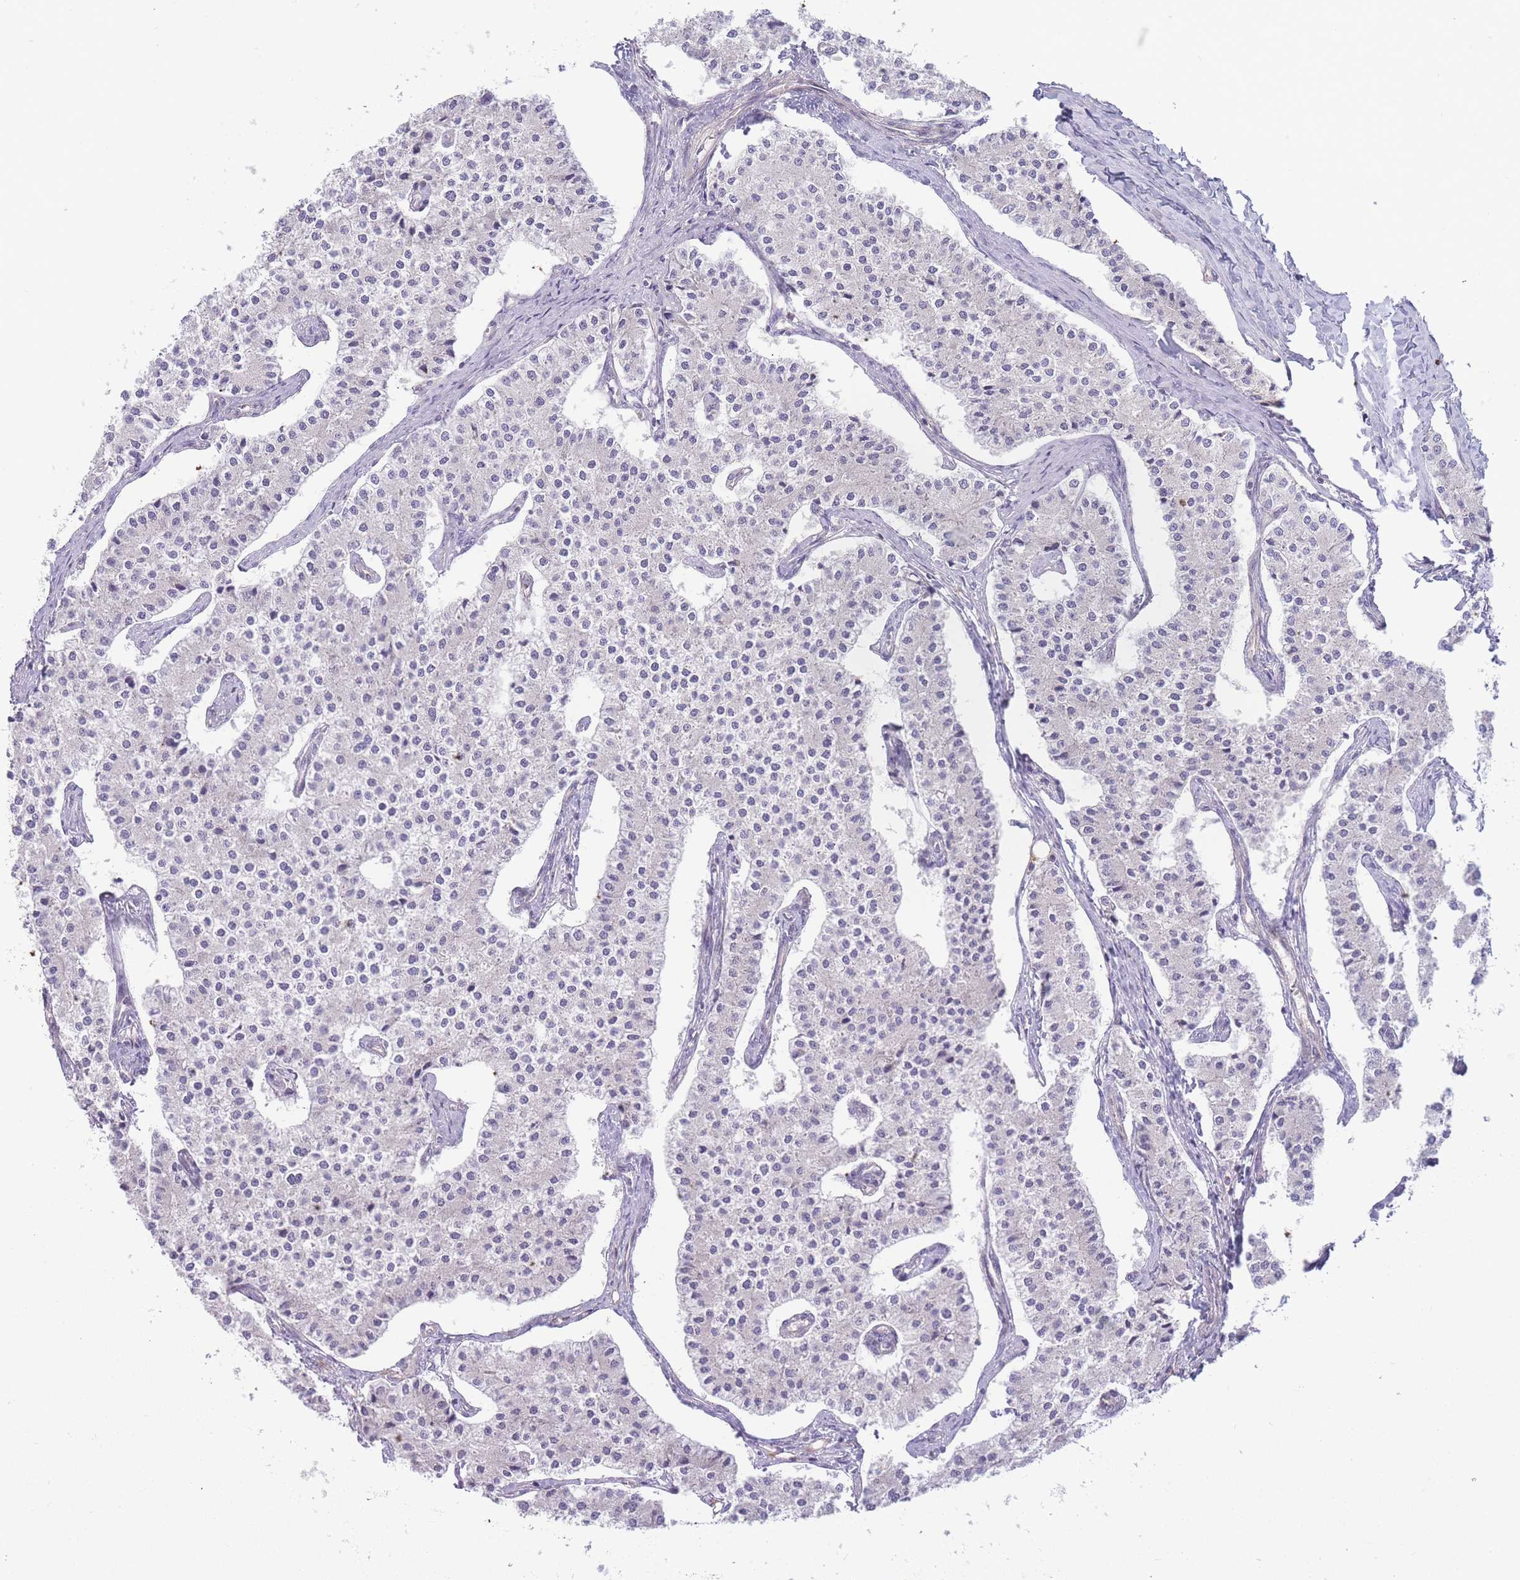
{"staining": {"intensity": "negative", "quantity": "none", "location": "none"}, "tissue": "carcinoid", "cell_type": "Tumor cells", "image_type": "cancer", "snomed": [{"axis": "morphology", "description": "Carcinoid, malignant, NOS"}, {"axis": "topography", "description": "Colon"}], "caption": "Immunohistochemistry photomicrograph of neoplastic tissue: carcinoid stained with DAB displays no significant protein staining in tumor cells.", "gene": "SPHKAP", "patient": {"sex": "female", "age": 52}}